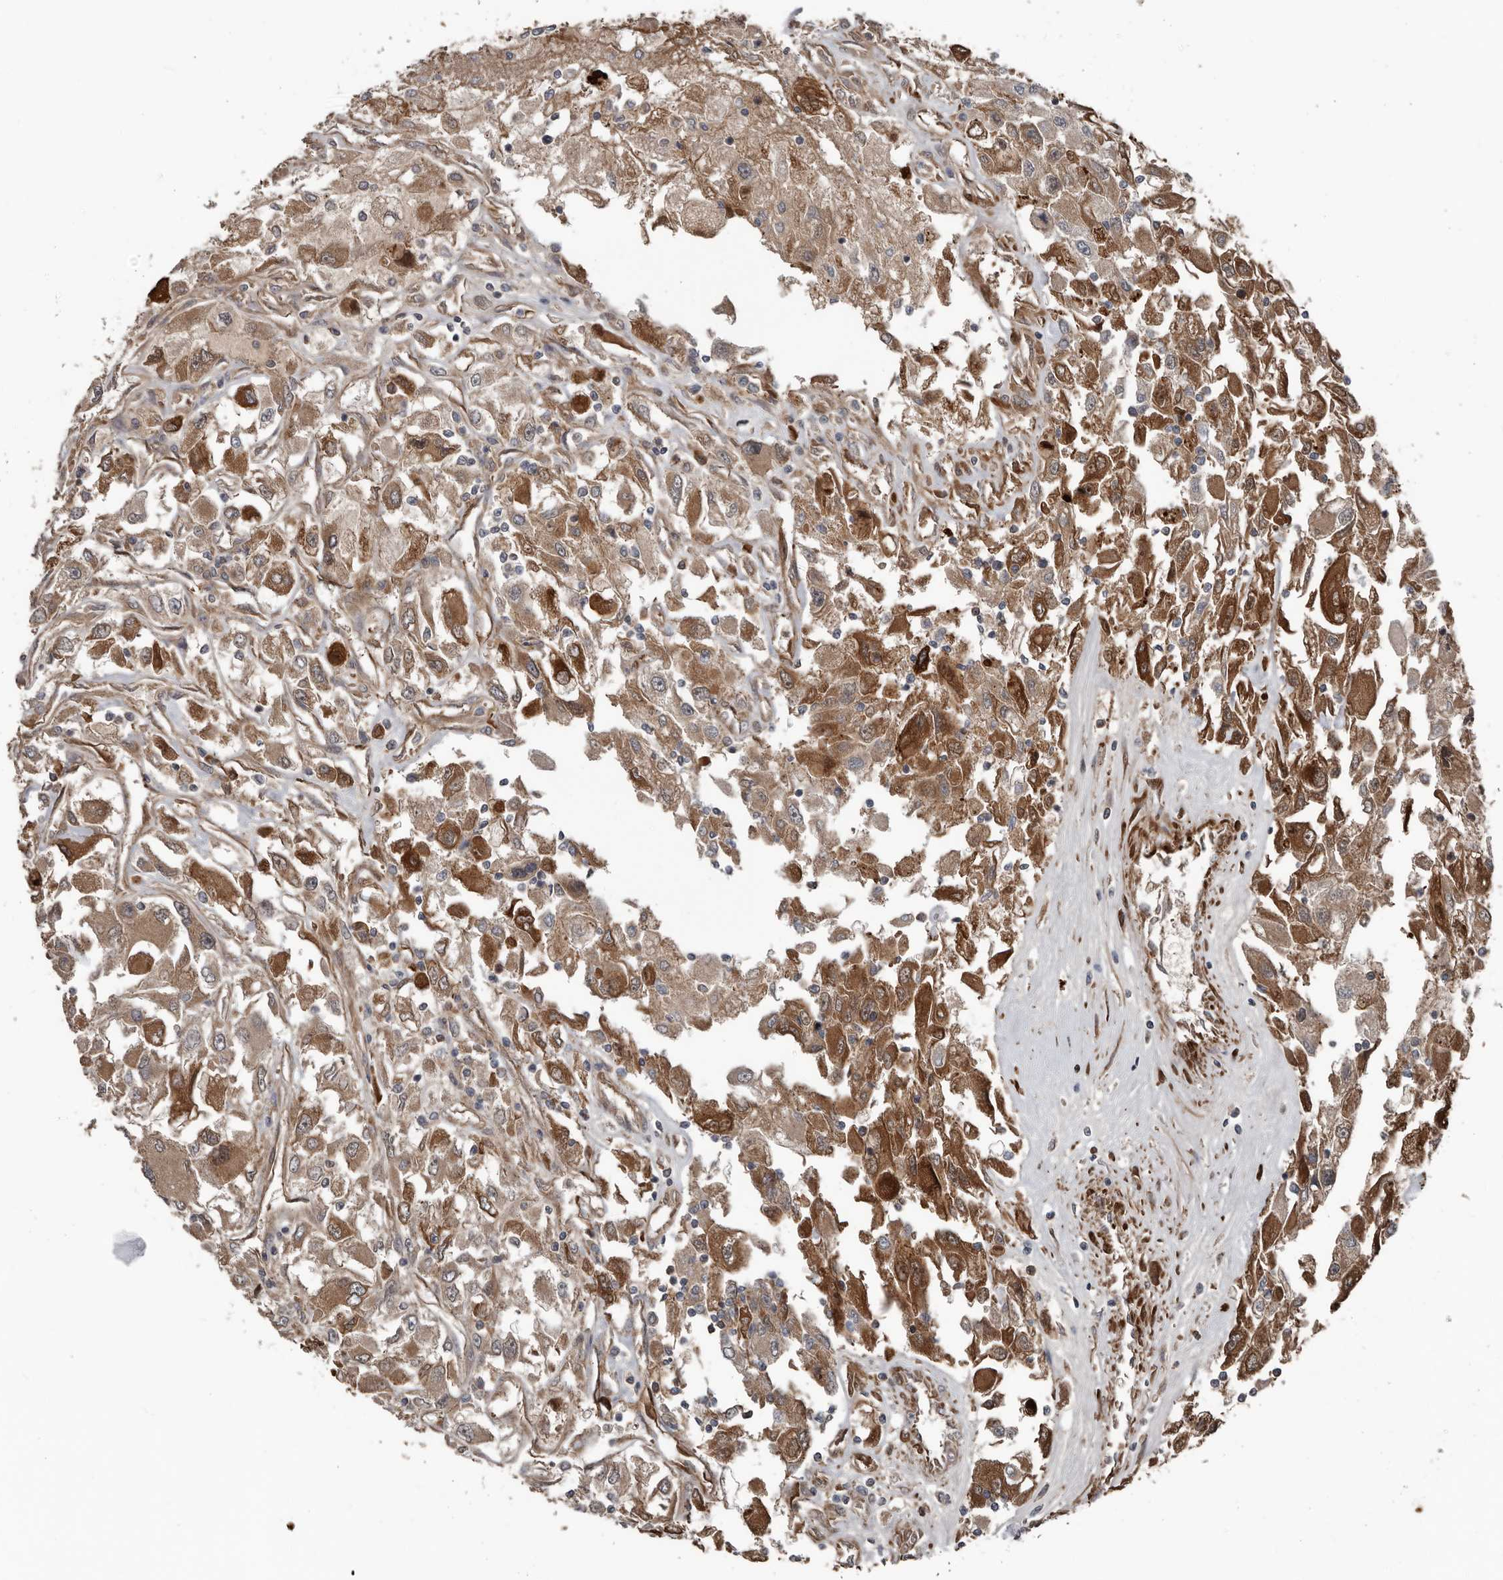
{"staining": {"intensity": "moderate", "quantity": ">75%", "location": "cytoplasmic/membranous"}, "tissue": "renal cancer", "cell_type": "Tumor cells", "image_type": "cancer", "snomed": [{"axis": "morphology", "description": "Adenocarcinoma, NOS"}, {"axis": "topography", "description": "Kidney"}], "caption": "Protein staining reveals moderate cytoplasmic/membranous positivity in approximately >75% of tumor cells in renal cancer.", "gene": "DNAJB4", "patient": {"sex": "female", "age": 52}}